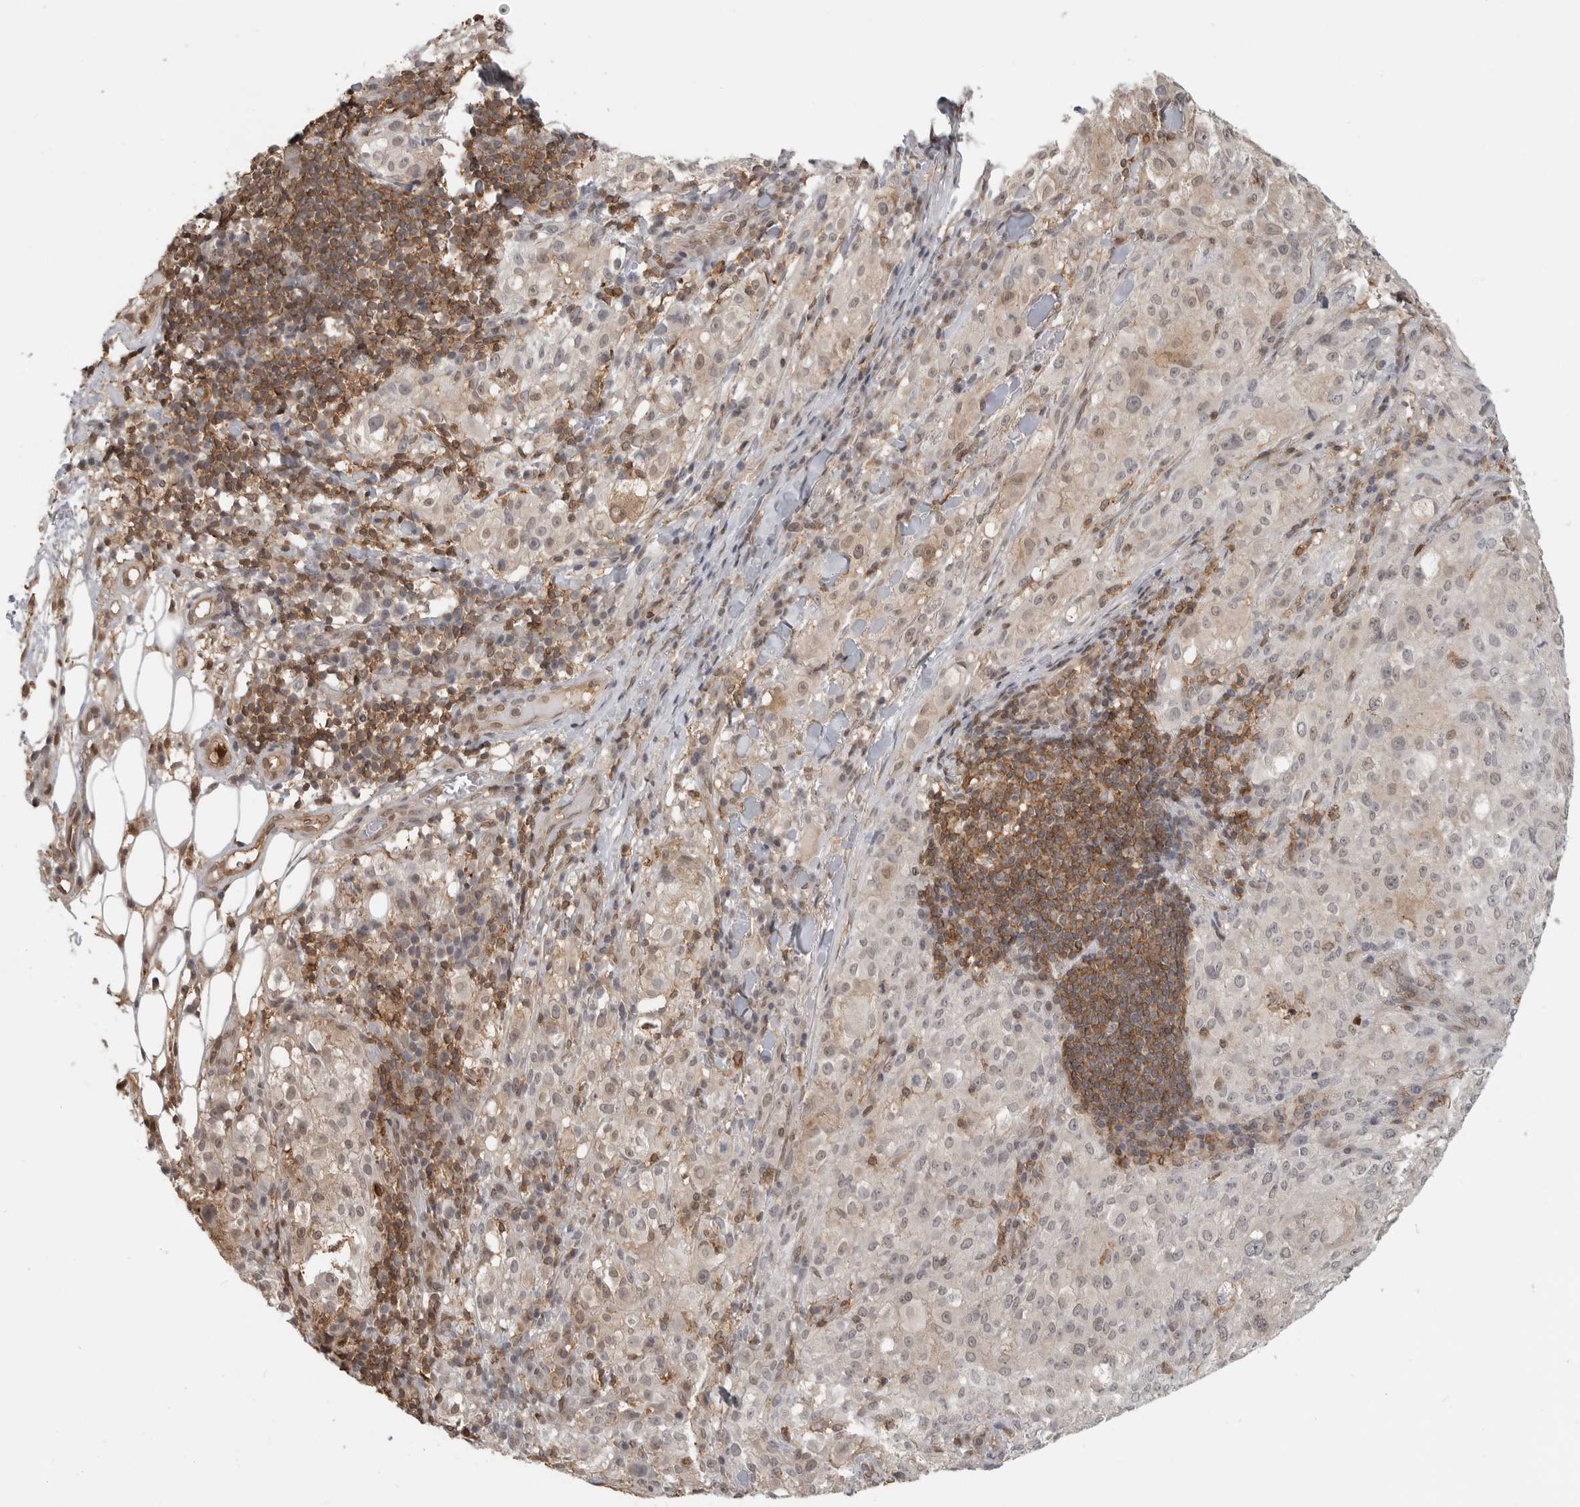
{"staining": {"intensity": "weak", "quantity": "<25%", "location": "cytoplasmic/membranous,nuclear"}, "tissue": "melanoma", "cell_type": "Tumor cells", "image_type": "cancer", "snomed": [{"axis": "morphology", "description": "Necrosis, NOS"}, {"axis": "morphology", "description": "Malignant melanoma, NOS"}, {"axis": "topography", "description": "Skin"}], "caption": "The histopathology image demonstrates no staining of tumor cells in melanoma.", "gene": "ANXA11", "patient": {"sex": "female", "age": 87}}